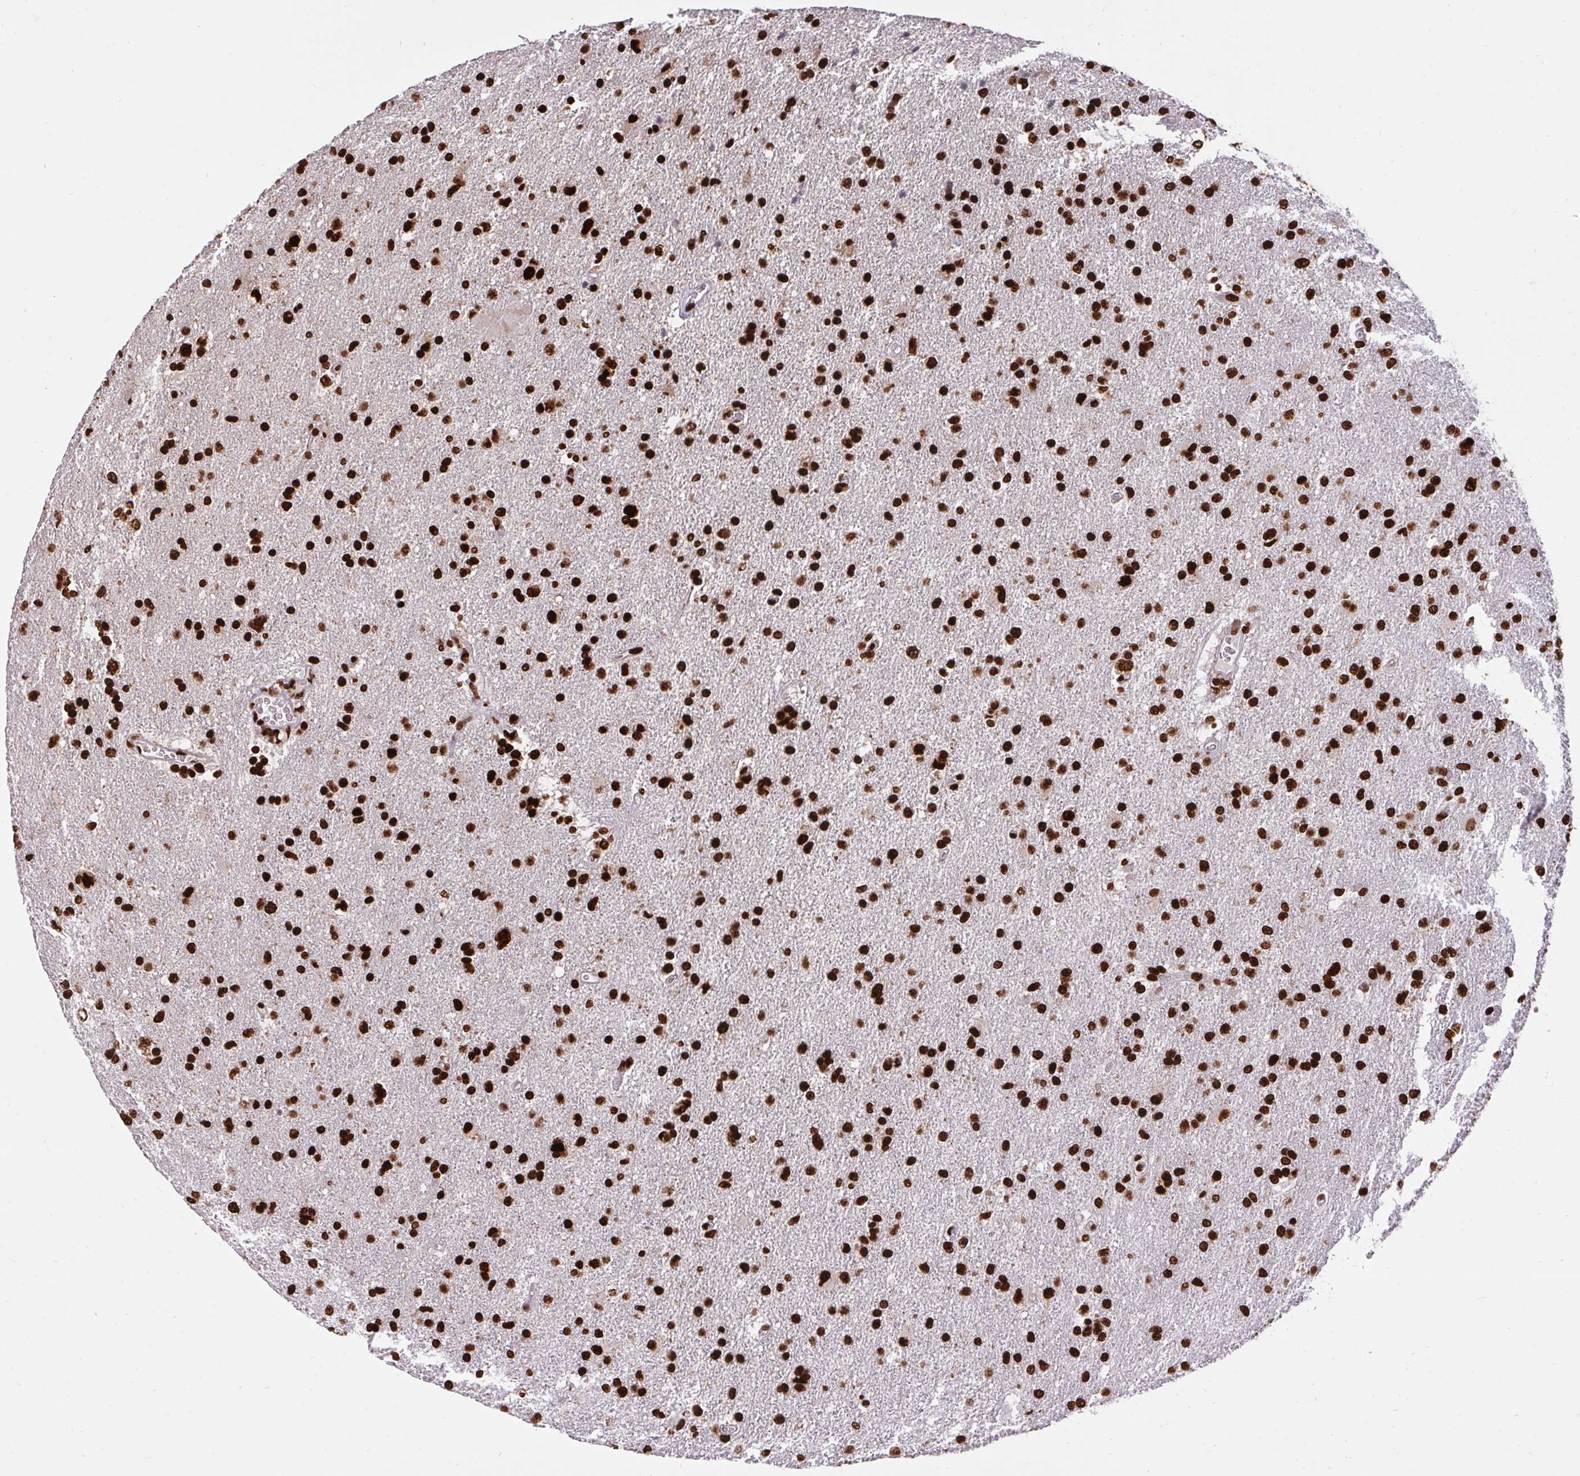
{"staining": {"intensity": "strong", "quantity": ">75%", "location": "nuclear"}, "tissue": "glioma", "cell_type": "Tumor cells", "image_type": "cancer", "snomed": [{"axis": "morphology", "description": "Glioma, malignant, High grade"}, {"axis": "topography", "description": "Brain"}], "caption": "Immunohistochemical staining of human malignant high-grade glioma demonstrates strong nuclear protein positivity in about >75% of tumor cells. (Stains: DAB in brown, nuclei in blue, Microscopy: brightfield microscopy at high magnification).", "gene": "HNRNPL", "patient": {"sex": "male", "age": 68}}